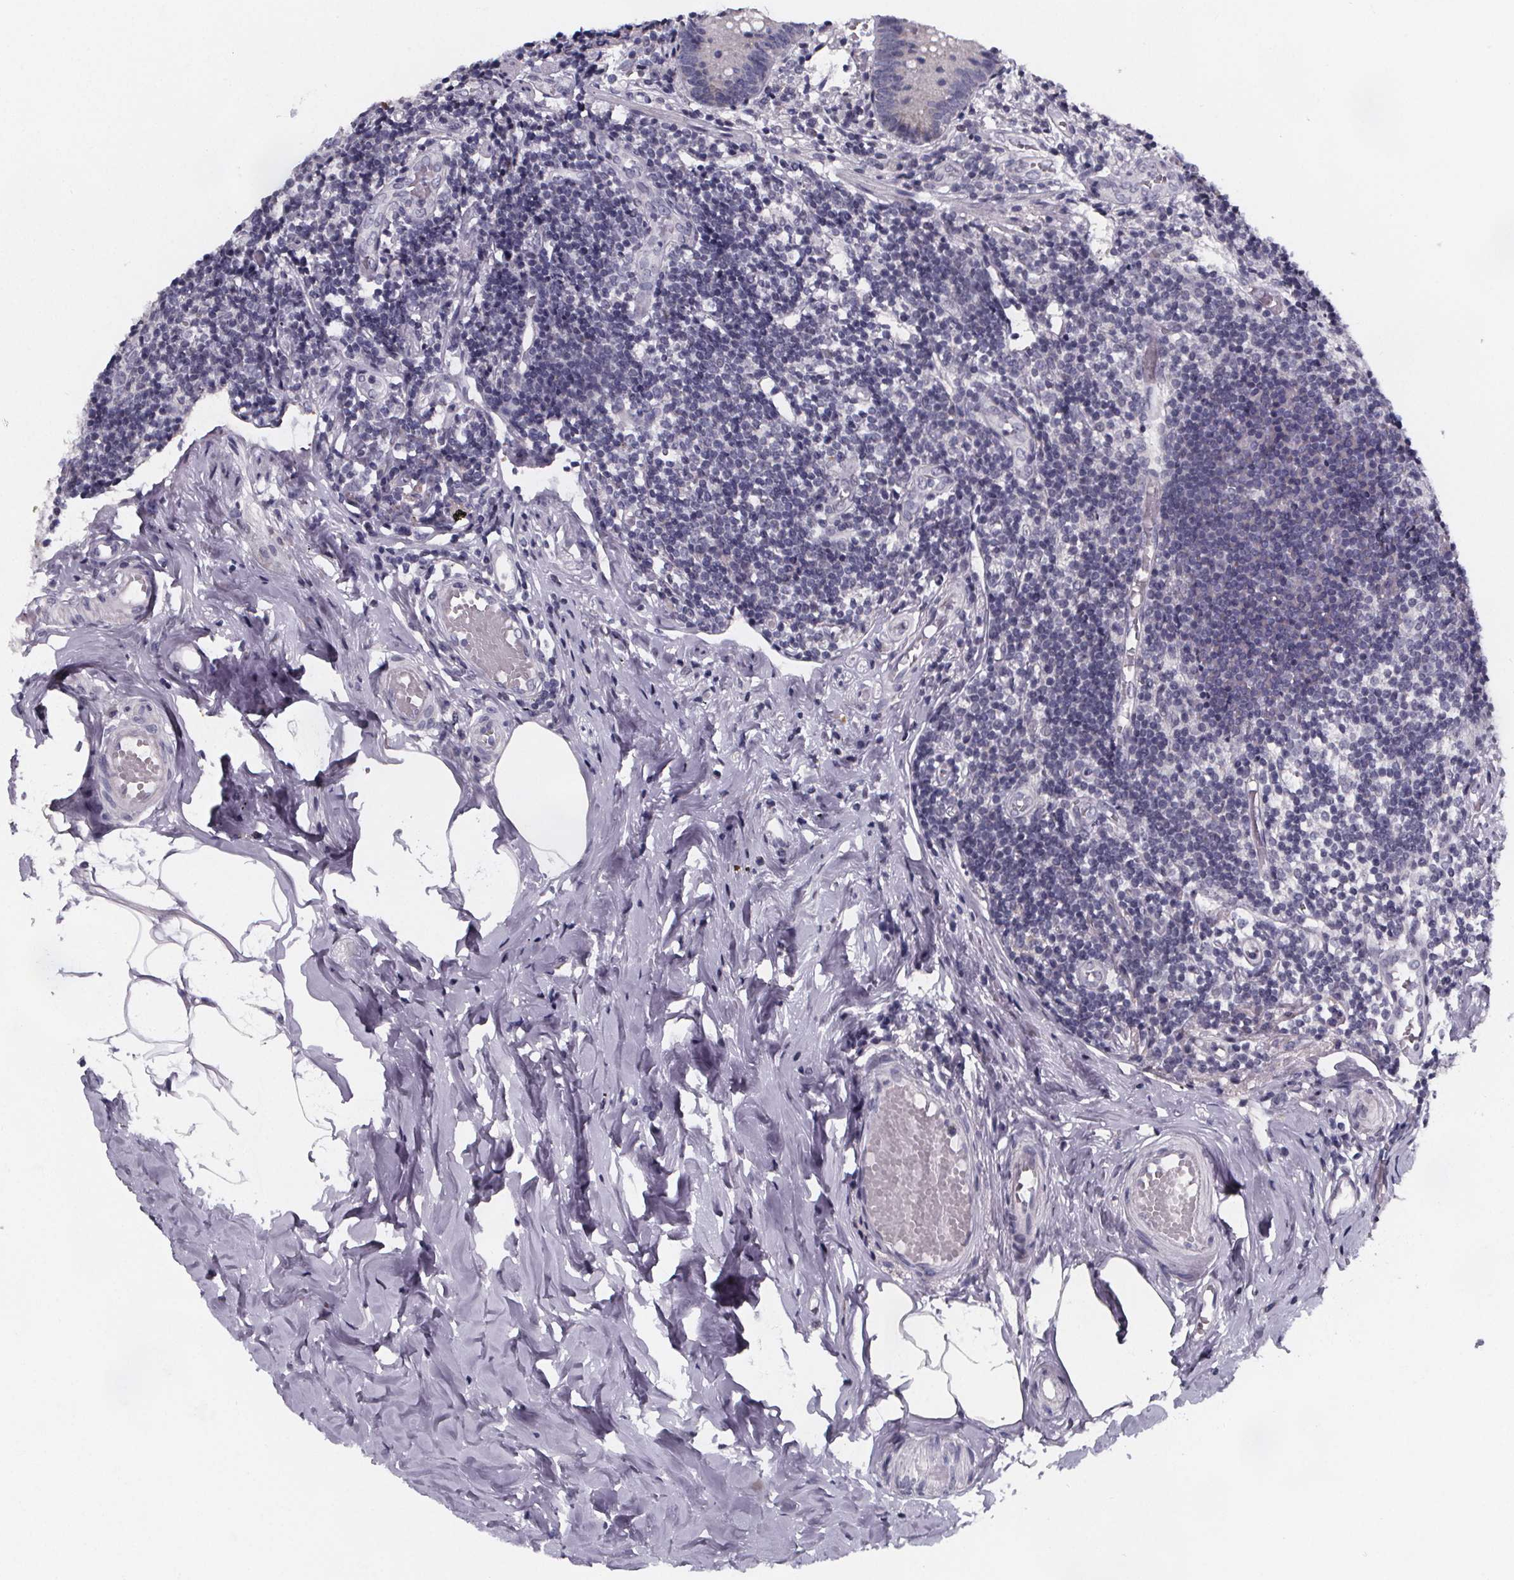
{"staining": {"intensity": "weak", "quantity": "<25%", "location": "cytoplasmic/membranous"}, "tissue": "appendix", "cell_type": "Glandular cells", "image_type": "normal", "snomed": [{"axis": "morphology", "description": "Normal tissue, NOS"}, {"axis": "topography", "description": "Appendix"}], "caption": "An image of appendix stained for a protein exhibits no brown staining in glandular cells.", "gene": "PAH", "patient": {"sex": "female", "age": 32}}